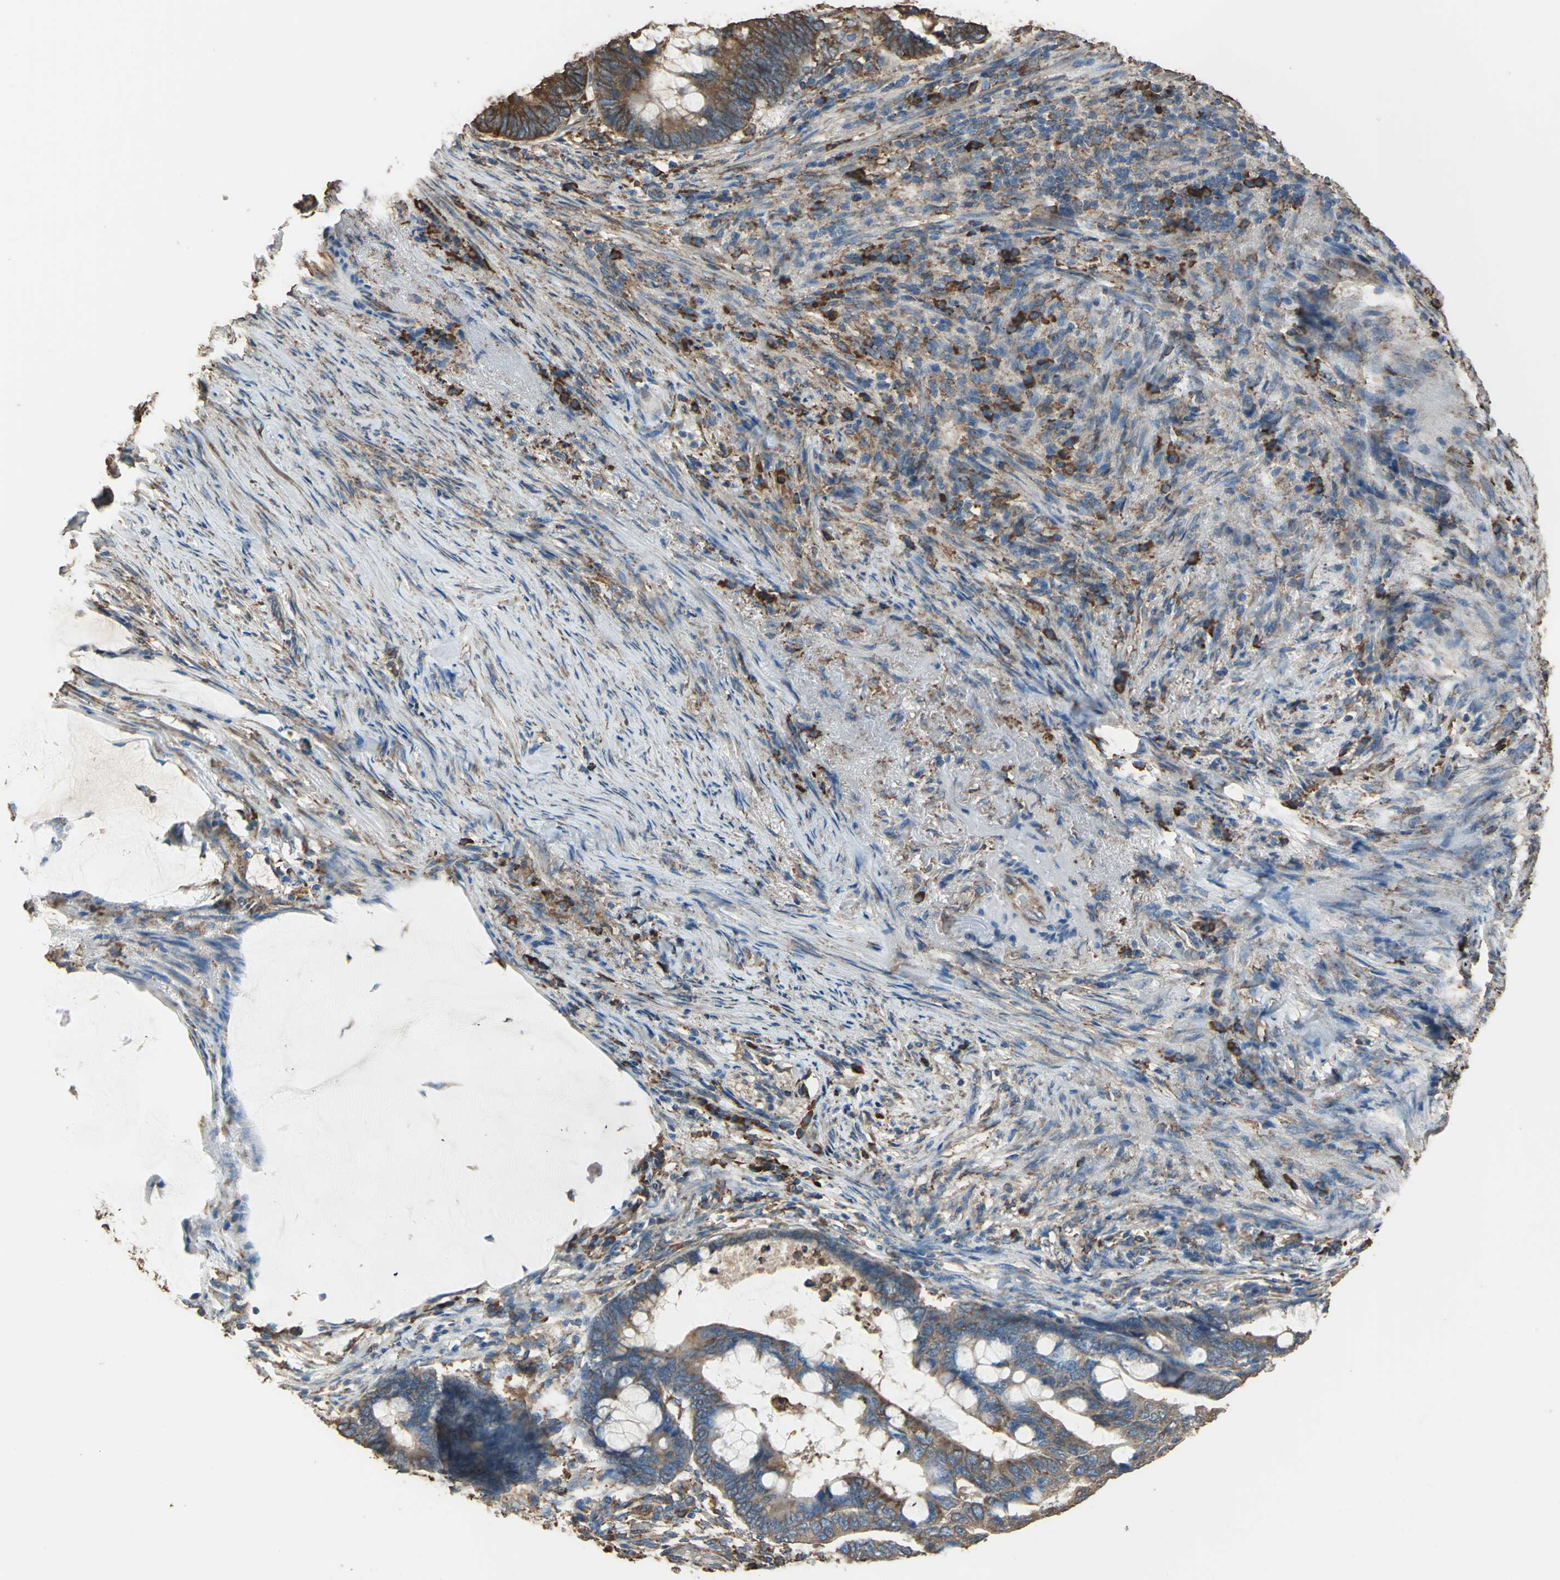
{"staining": {"intensity": "strong", "quantity": ">75%", "location": "cytoplasmic/membranous"}, "tissue": "colorectal cancer", "cell_type": "Tumor cells", "image_type": "cancer", "snomed": [{"axis": "morphology", "description": "Normal tissue, NOS"}, {"axis": "morphology", "description": "Adenocarcinoma, NOS"}, {"axis": "topography", "description": "Rectum"}, {"axis": "topography", "description": "Peripheral nerve tissue"}], "caption": "Adenocarcinoma (colorectal) stained with immunohistochemistry (IHC) demonstrates strong cytoplasmic/membranous expression in about >75% of tumor cells.", "gene": "GPANK1", "patient": {"sex": "male", "age": 92}}